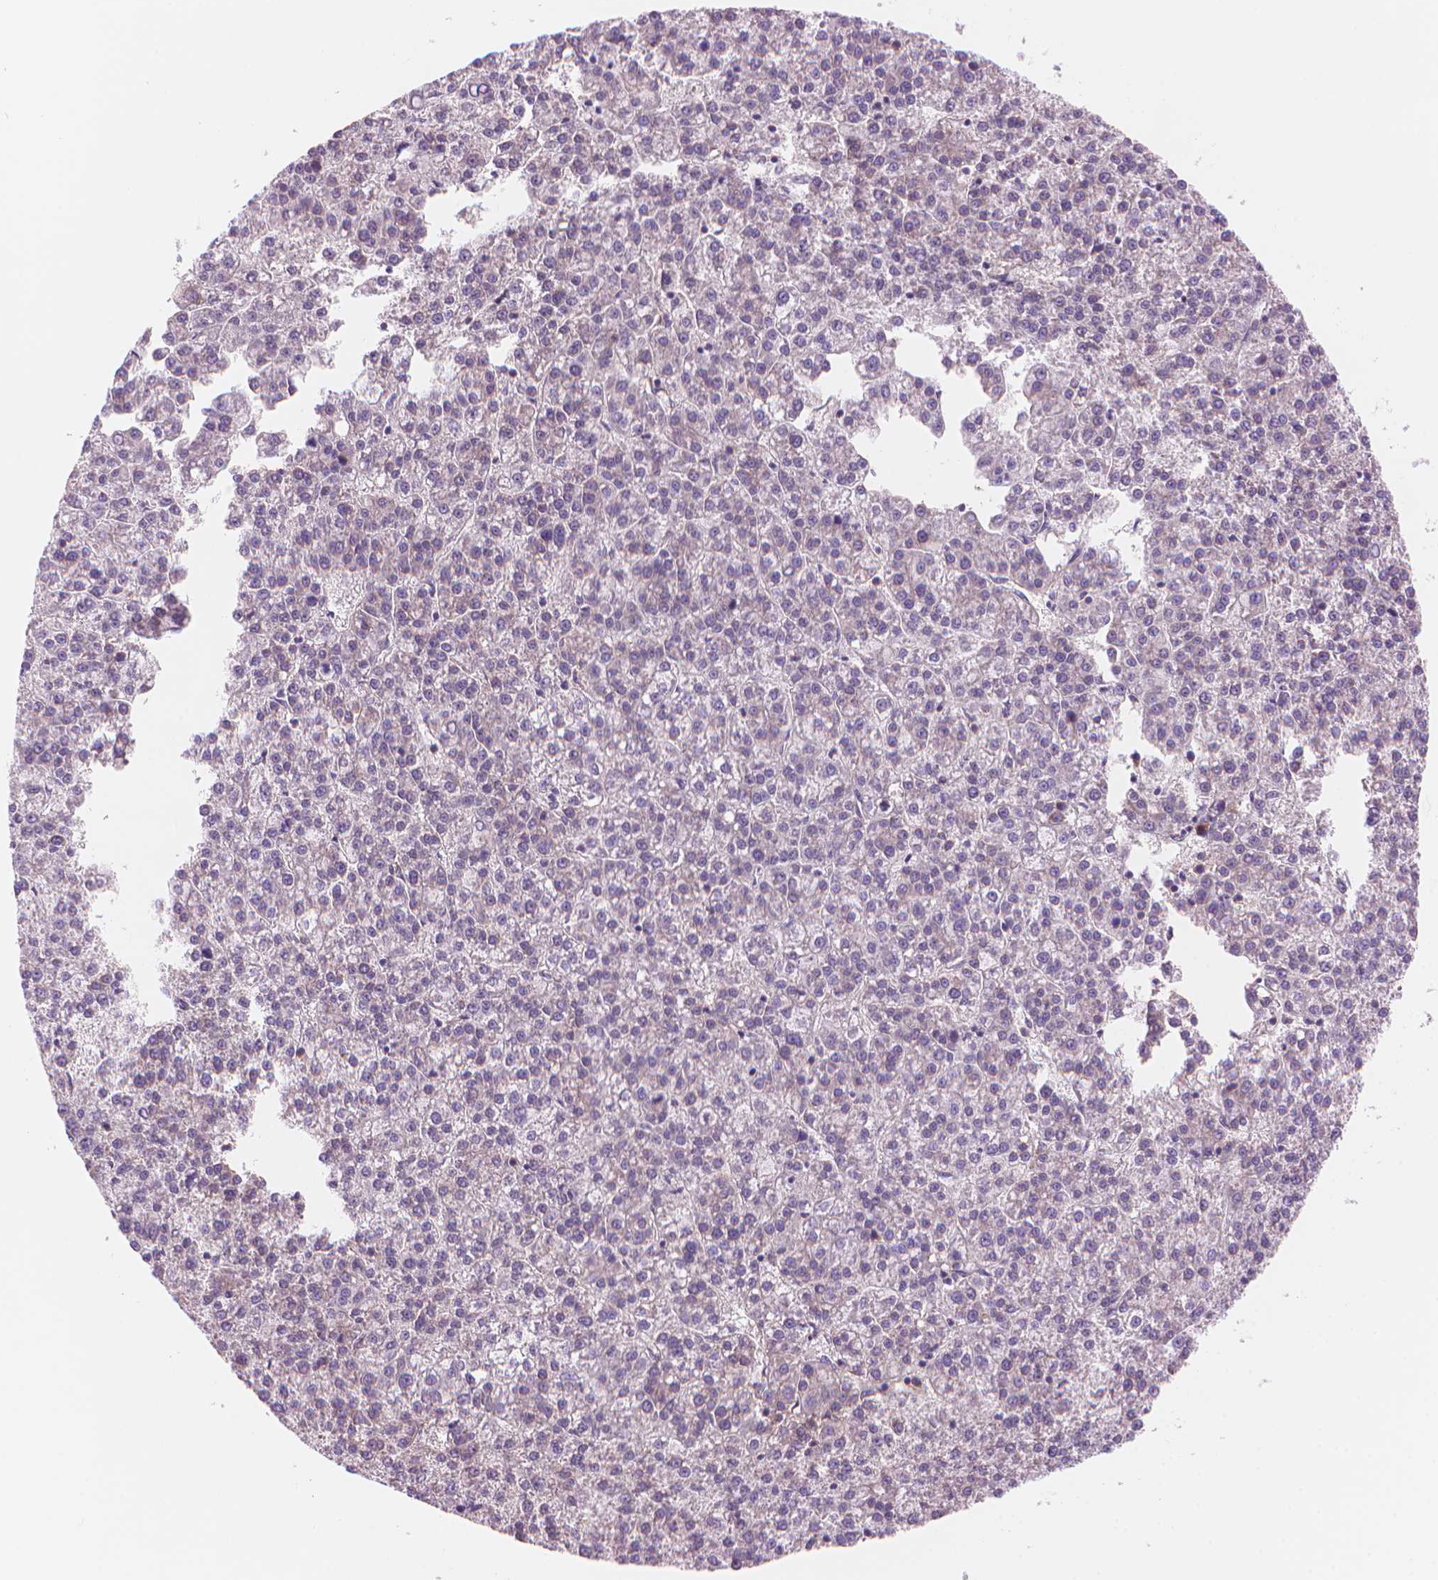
{"staining": {"intensity": "negative", "quantity": "none", "location": "none"}, "tissue": "liver cancer", "cell_type": "Tumor cells", "image_type": "cancer", "snomed": [{"axis": "morphology", "description": "Carcinoma, Hepatocellular, NOS"}, {"axis": "topography", "description": "Liver"}], "caption": "Micrograph shows no significant protein expression in tumor cells of hepatocellular carcinoma (liver).", "gene": "ENSG00000187186", "patient": {"sex": "female", "age": 58}}